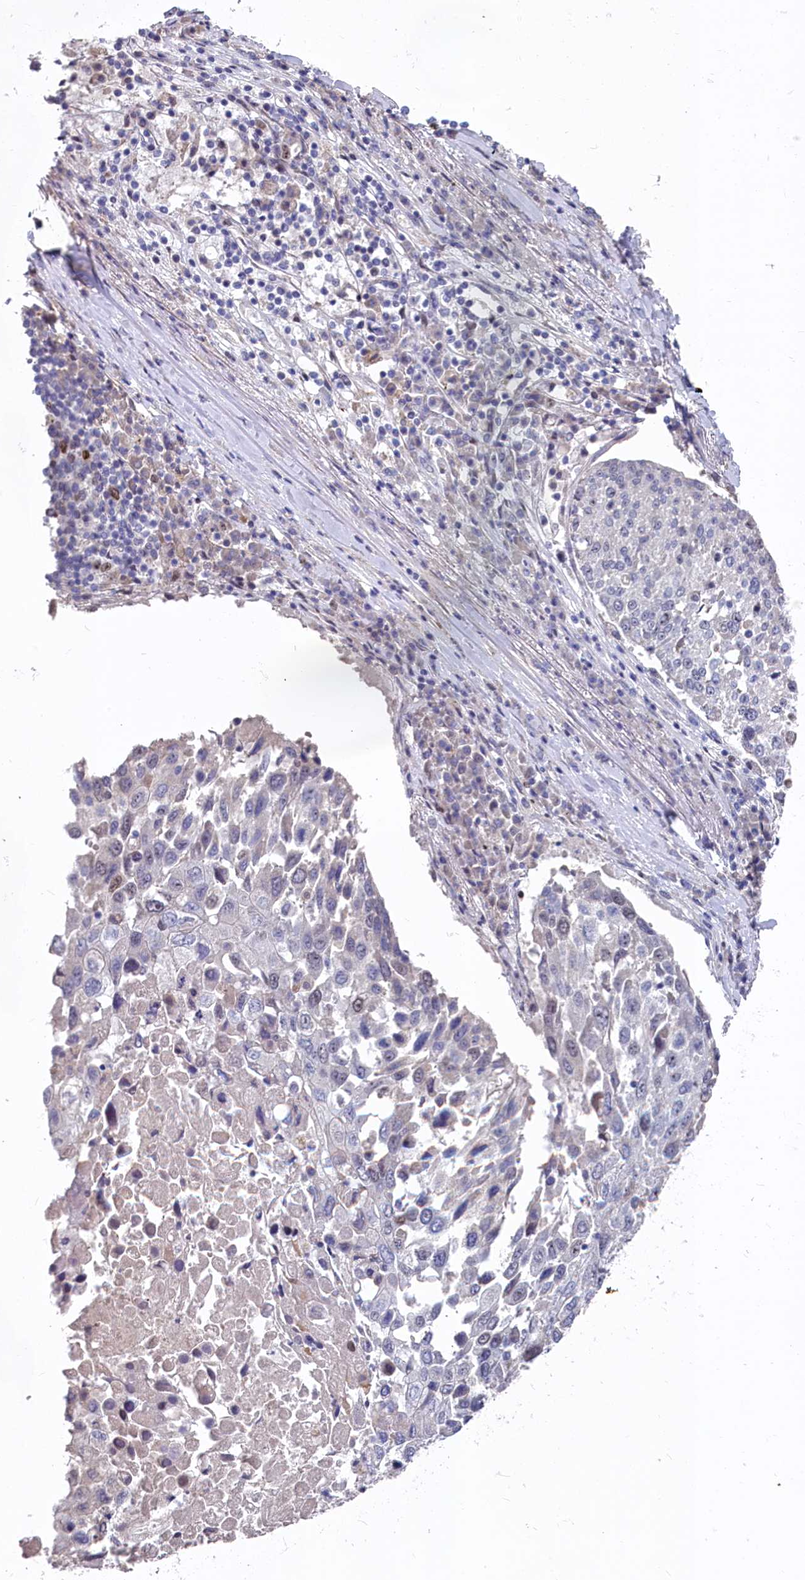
{"staining": {"intensity": "negative", "quantity": "none", "location": "none"}, "tissue": "lung cancer", "cell_type": "Tumor cells", "image_type": "cancer", "snomed": [{"axis": "morphology", "description": "Squamous cell carcinoma, NOS"}, {"axis": "topography", "description": "Lung"}], "caption": "Immunohistochemistry image of neoplastic tissue: lung squamous cell carcinoma stained with DAB (3,3'-diaminobenzidine) shows no significant protein staining in tumor cells.", "gene": "ASXL3", "patient": {"sex": "male", "age": 65}}